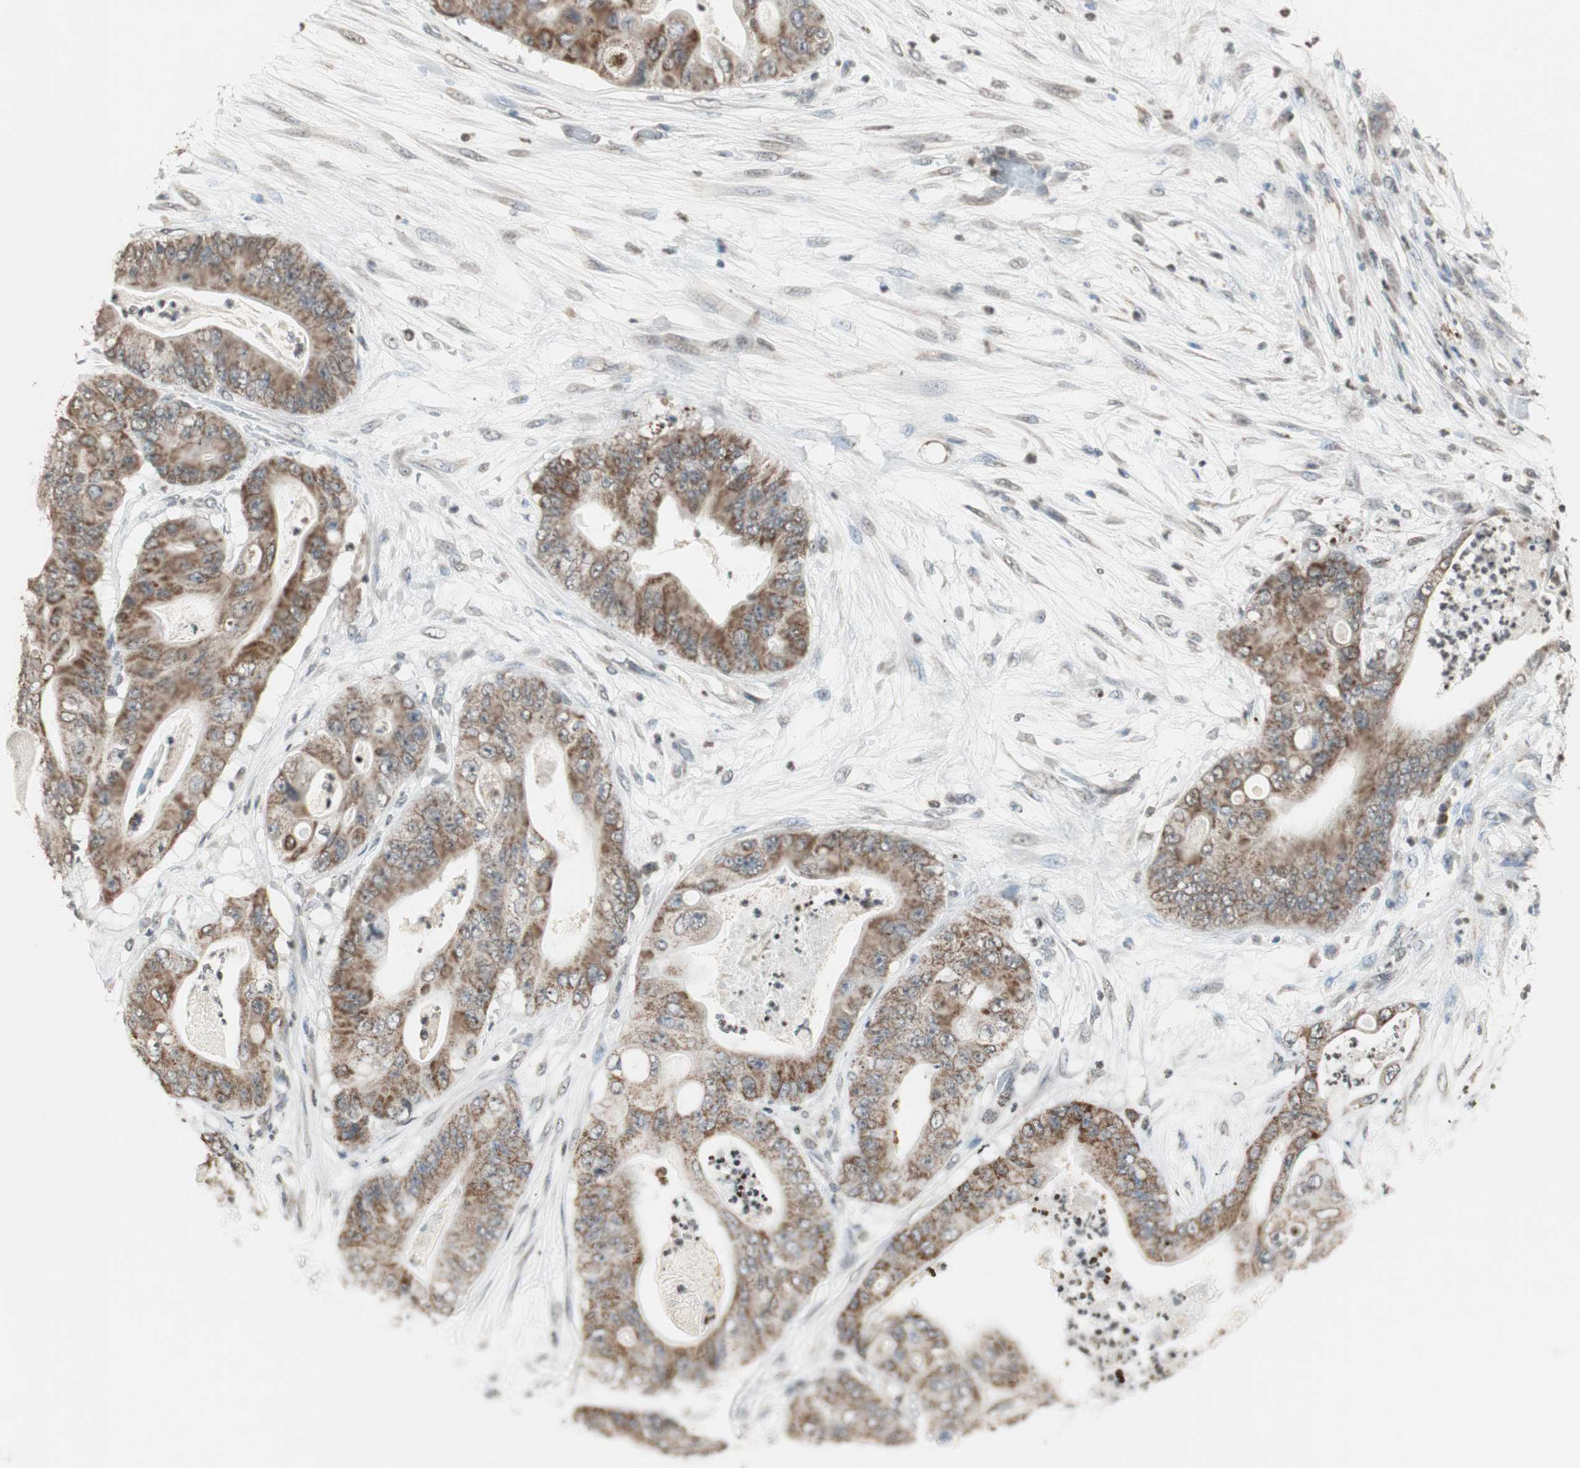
{"staining": {"intensity": "moderate", "quantity": ">75%", "location": "cytoplasmic/membranous"}, "tissue": "stomach cancer", "cell_type": "Tumor cells", "image_type": "cancer", "snomed": [{"axis": "morphology", "description": "Adenocarcinoma, NOS"}, {"axis": "topography", "description": "Stomach"}], "caption": "Human adenocarcinoma (stomach) stained with a protein marker demonstrates moderate staining in tumor cells.", "gene": "PRELID1", "patient": {"sex": "female", "age": 73}}